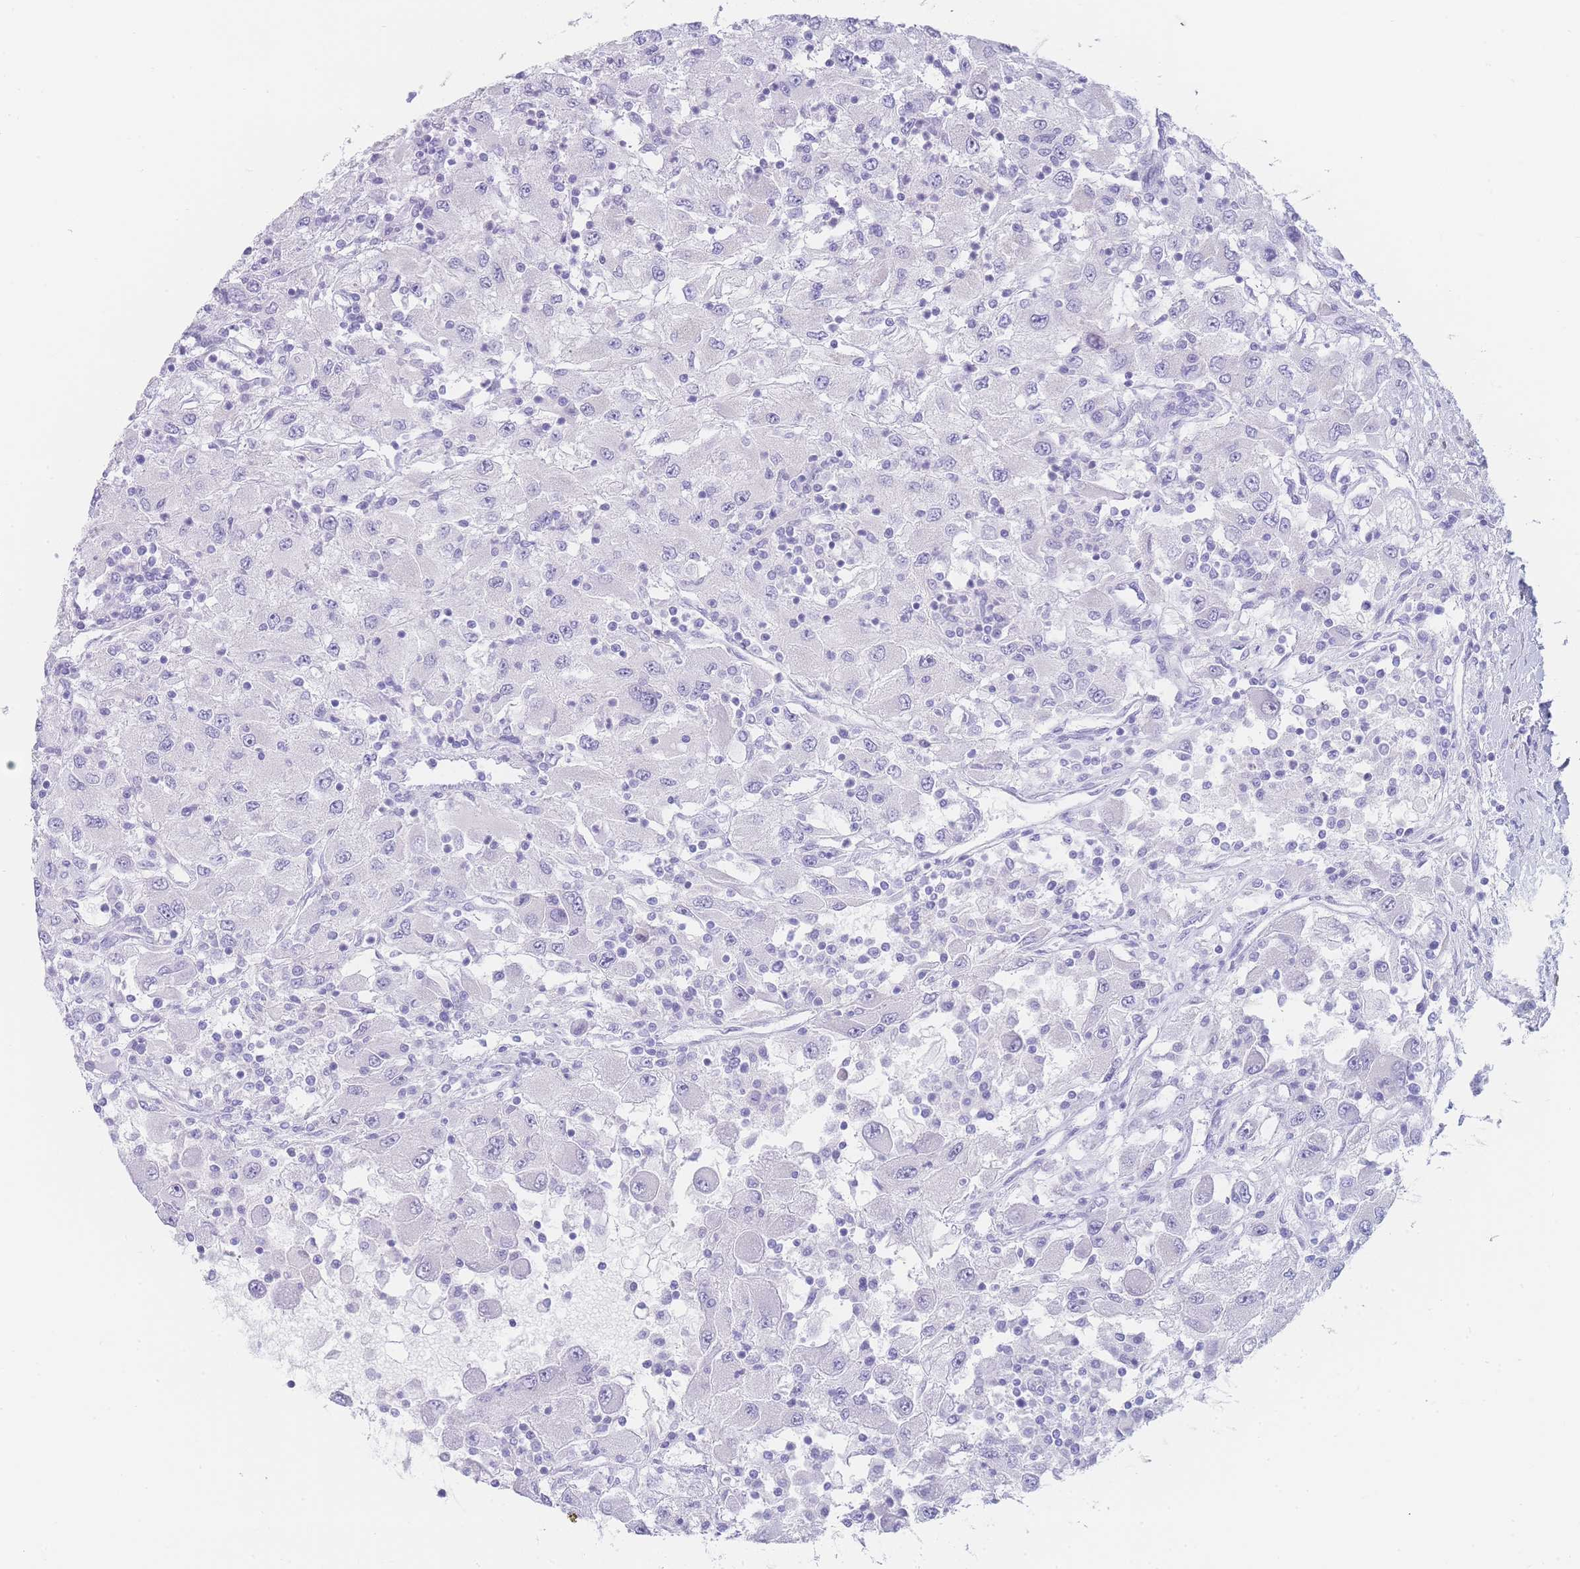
{"staining": {"intensity": "negative", "quantity": "none", "location": "none"}, "tissue": "renal cancer", "cell_type": "Tumor cells", "image_type": "cancer", "snomed": [{"axis": "morphology", "description": "Adenocarcinoma, NOS"}, {"axis": "topography", "description": "Kidney"}], "caption": "An image of human renal cancer (adenocarcinoma) is negative for staining in tumor cells.", "gene": "PSMB5", "patient": {"sex": "female", "age": 67}}